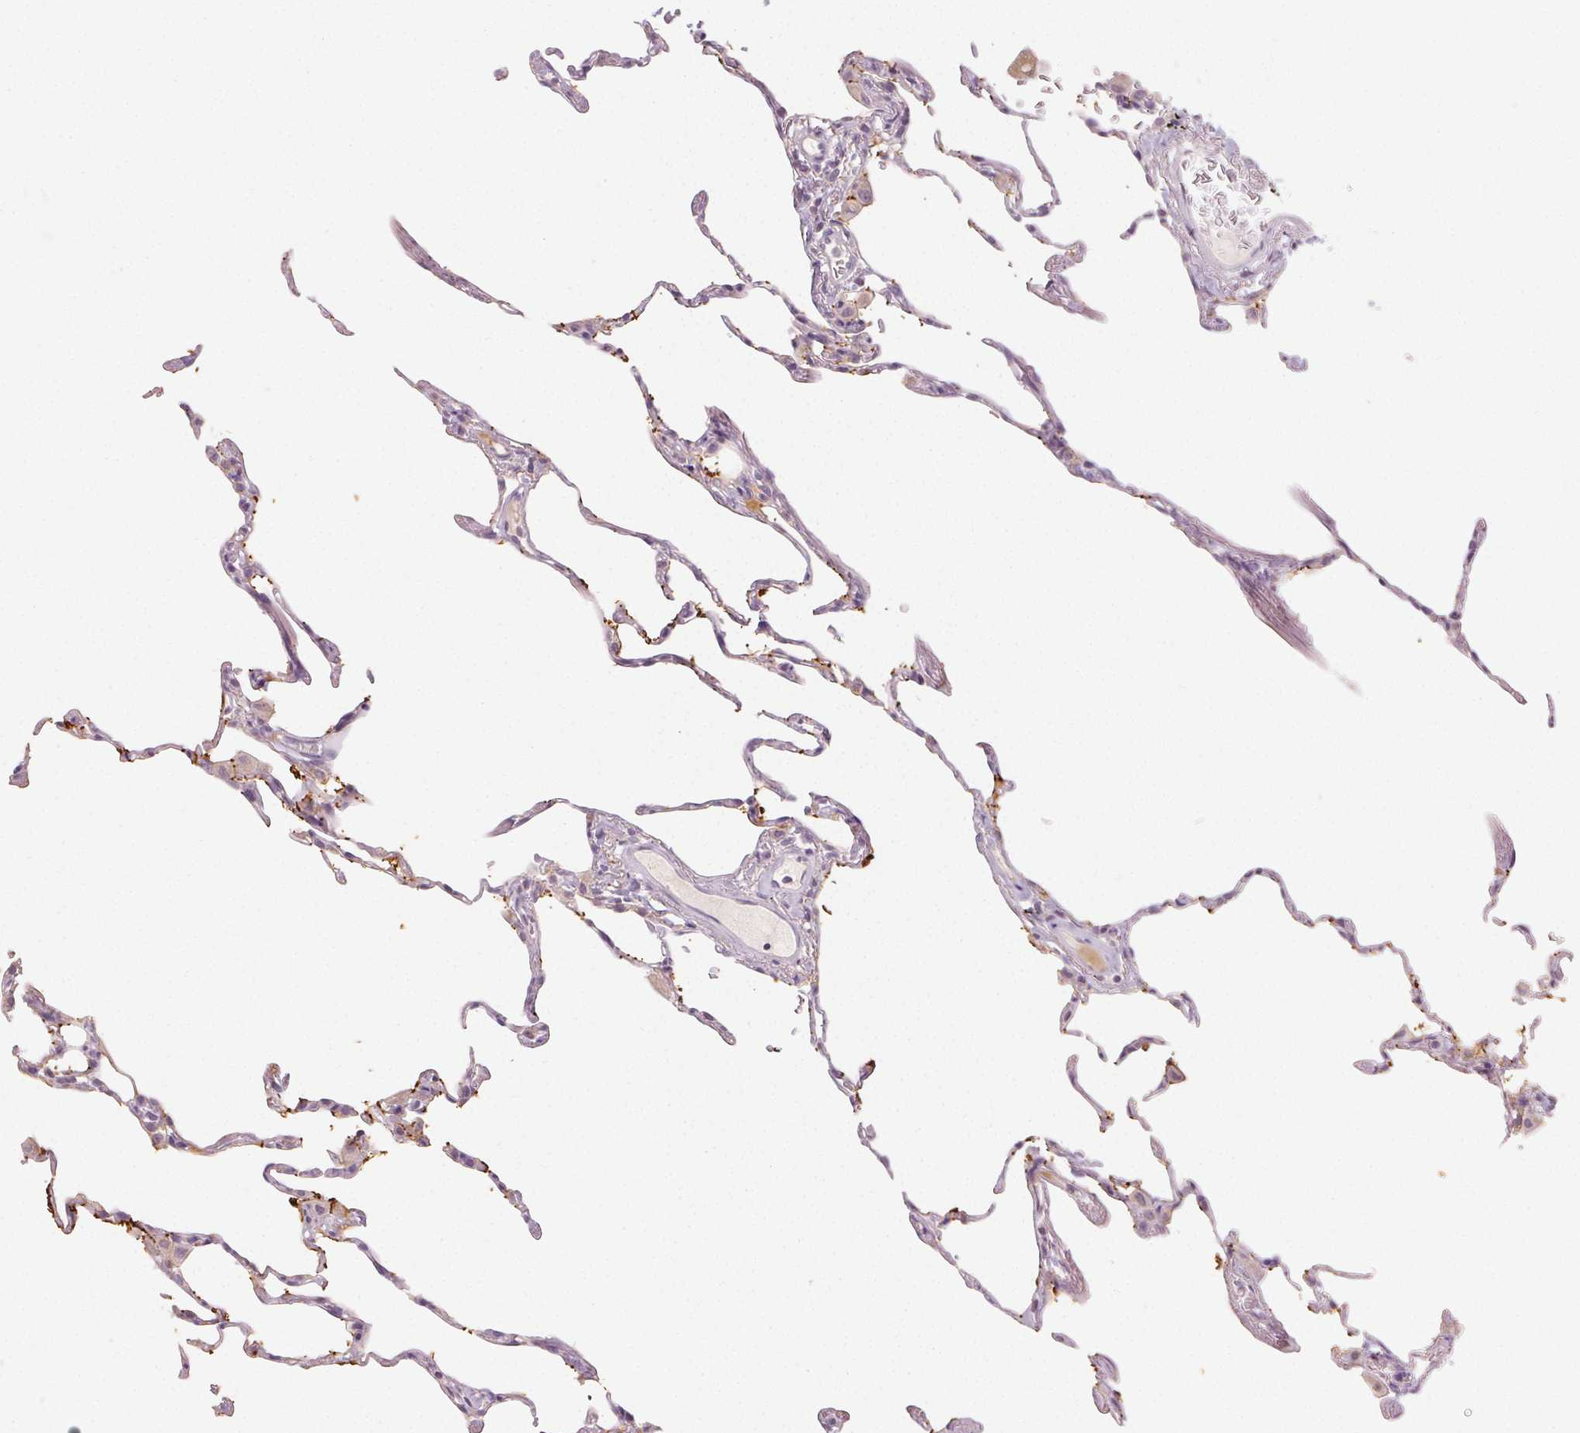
{"staining": {"intensity": "negative", "quantity": "none", "location": "none"}, "tissue": "lung", "cell_type": "Alveolar cells", "image_type": "normal", "snomed": [{"axis": "morphology", "description": "Normal tissue, NOS"}, {"axis": "topography", "description": "Lung"}], "caption": "Photomicrograph shows no significant protein positivity in alveolar cells of normal lung. Nuclei are stained in blue.", "gene": "LVRN", "patient": {"sex": "female", "age": 57}}